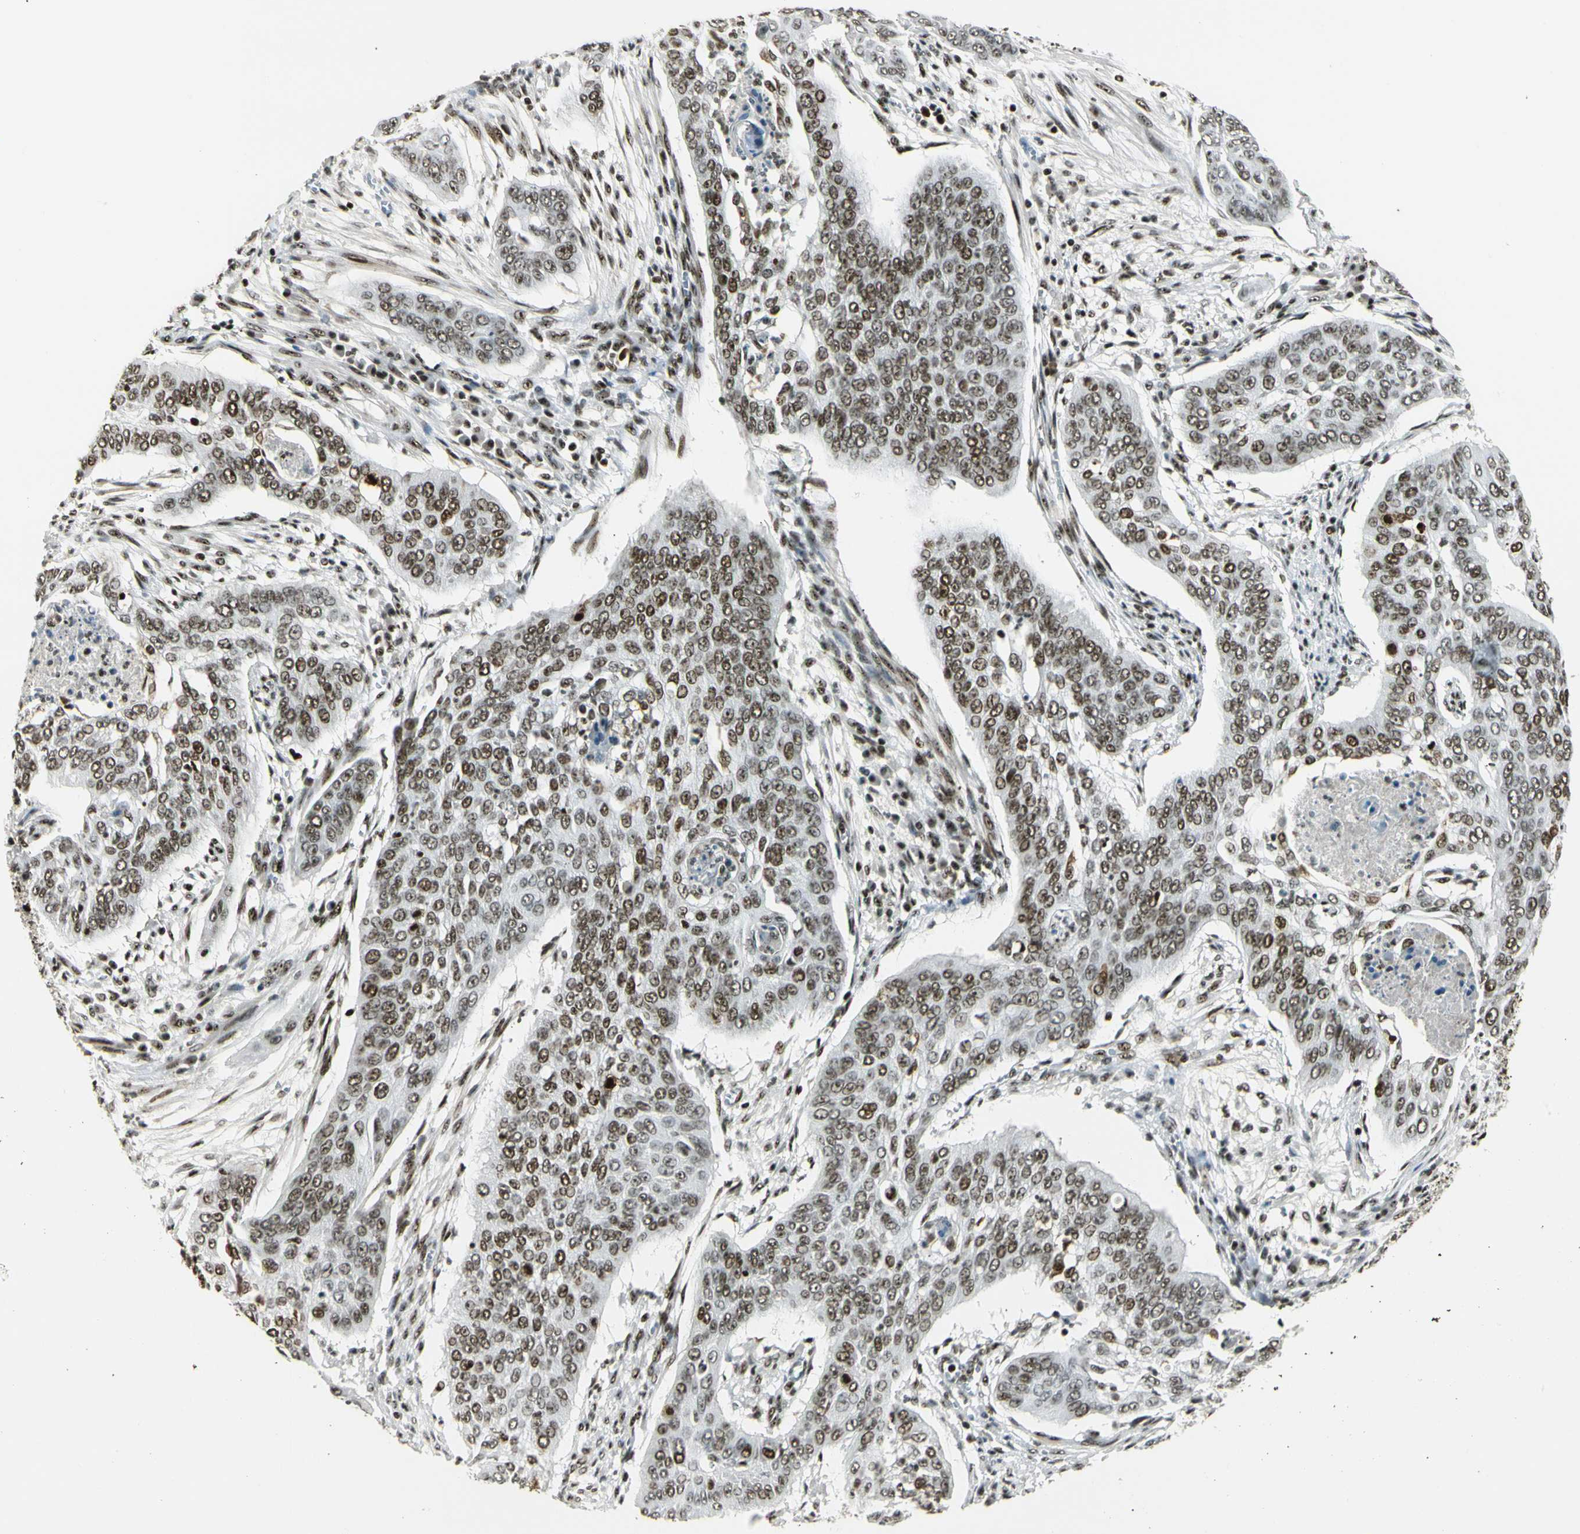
{"staining": {"intensity": "strong", "quantity": ">75%", "location": "nuclear"}, "tissue": "cervical cancer", "cell_type": "Tumor cells", "image_type": "cancer", "snomed": [{"axis": "morphology", "description": "Squamous cell carcinoma, NOS"}, {"axis": "topography", "description": "Cervix"}], "caption": "Brown immunohistochemical staining in human squamous cell carcinoma (cervical) demonstrates strong nuclear expression in approximately >75% of tumor cells.", "gene": "UBTF", "patient": {"sex": "female", "age": 39}}